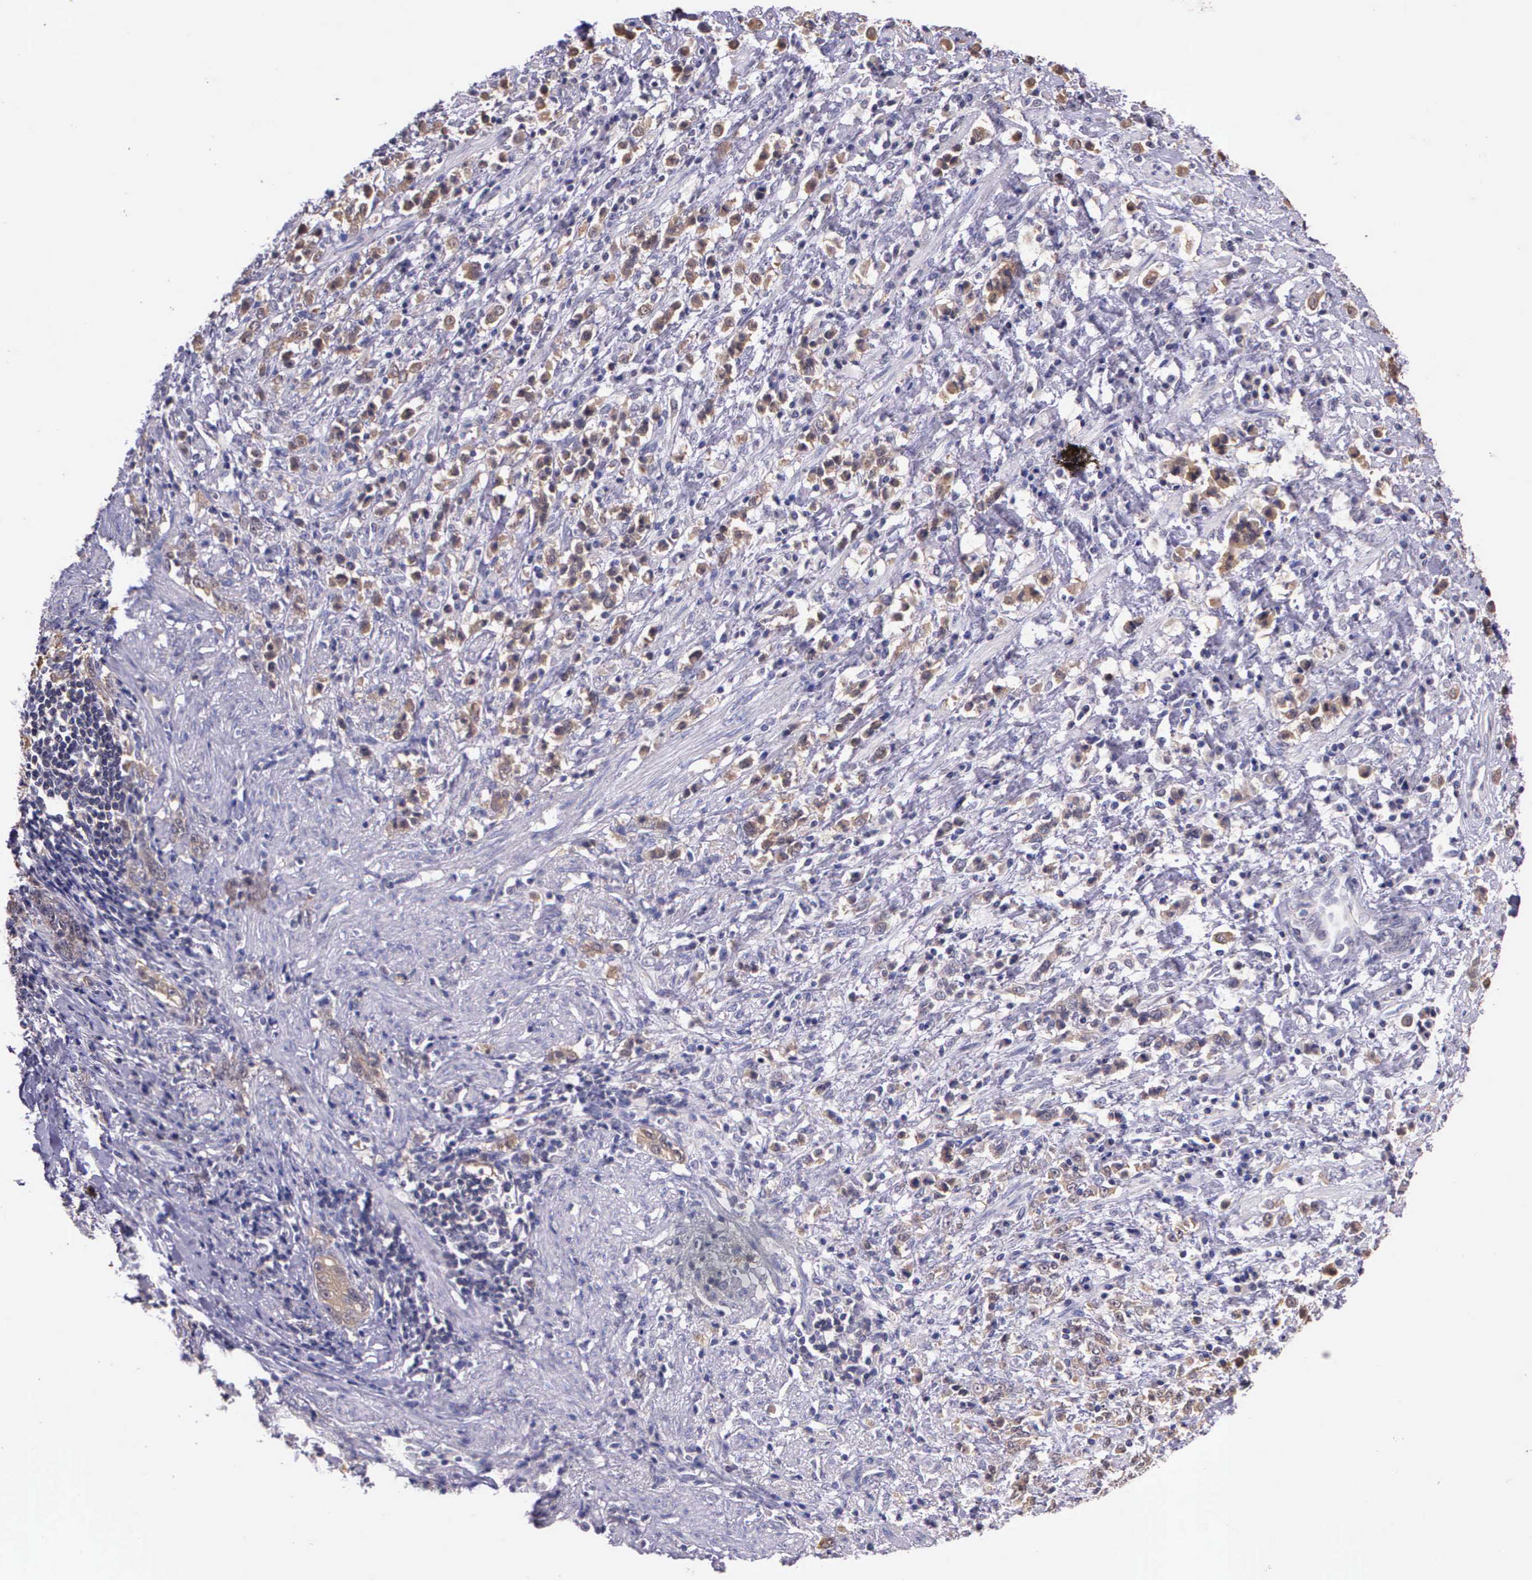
{"staining": {"intensity": "weak", "quantity": "25%-75%", "location": "cytoplasmic/membranous"}, "tissue": "stomach cancer", "cell_type": "Tumor cells", "image_type": "cancer", "snomed": [{"axis": "morphology", "description": "Adenocarcinoma, NOS"}, {"axis": "topography", "description": "Stomach, lower"}], "caption": "Human stomach cancer (adenocarcinoma) stained with a protein marker displays weak staining in tumor cells.", "gene": "IGBP1", "patient": {"sex": "male", "age": 88}}